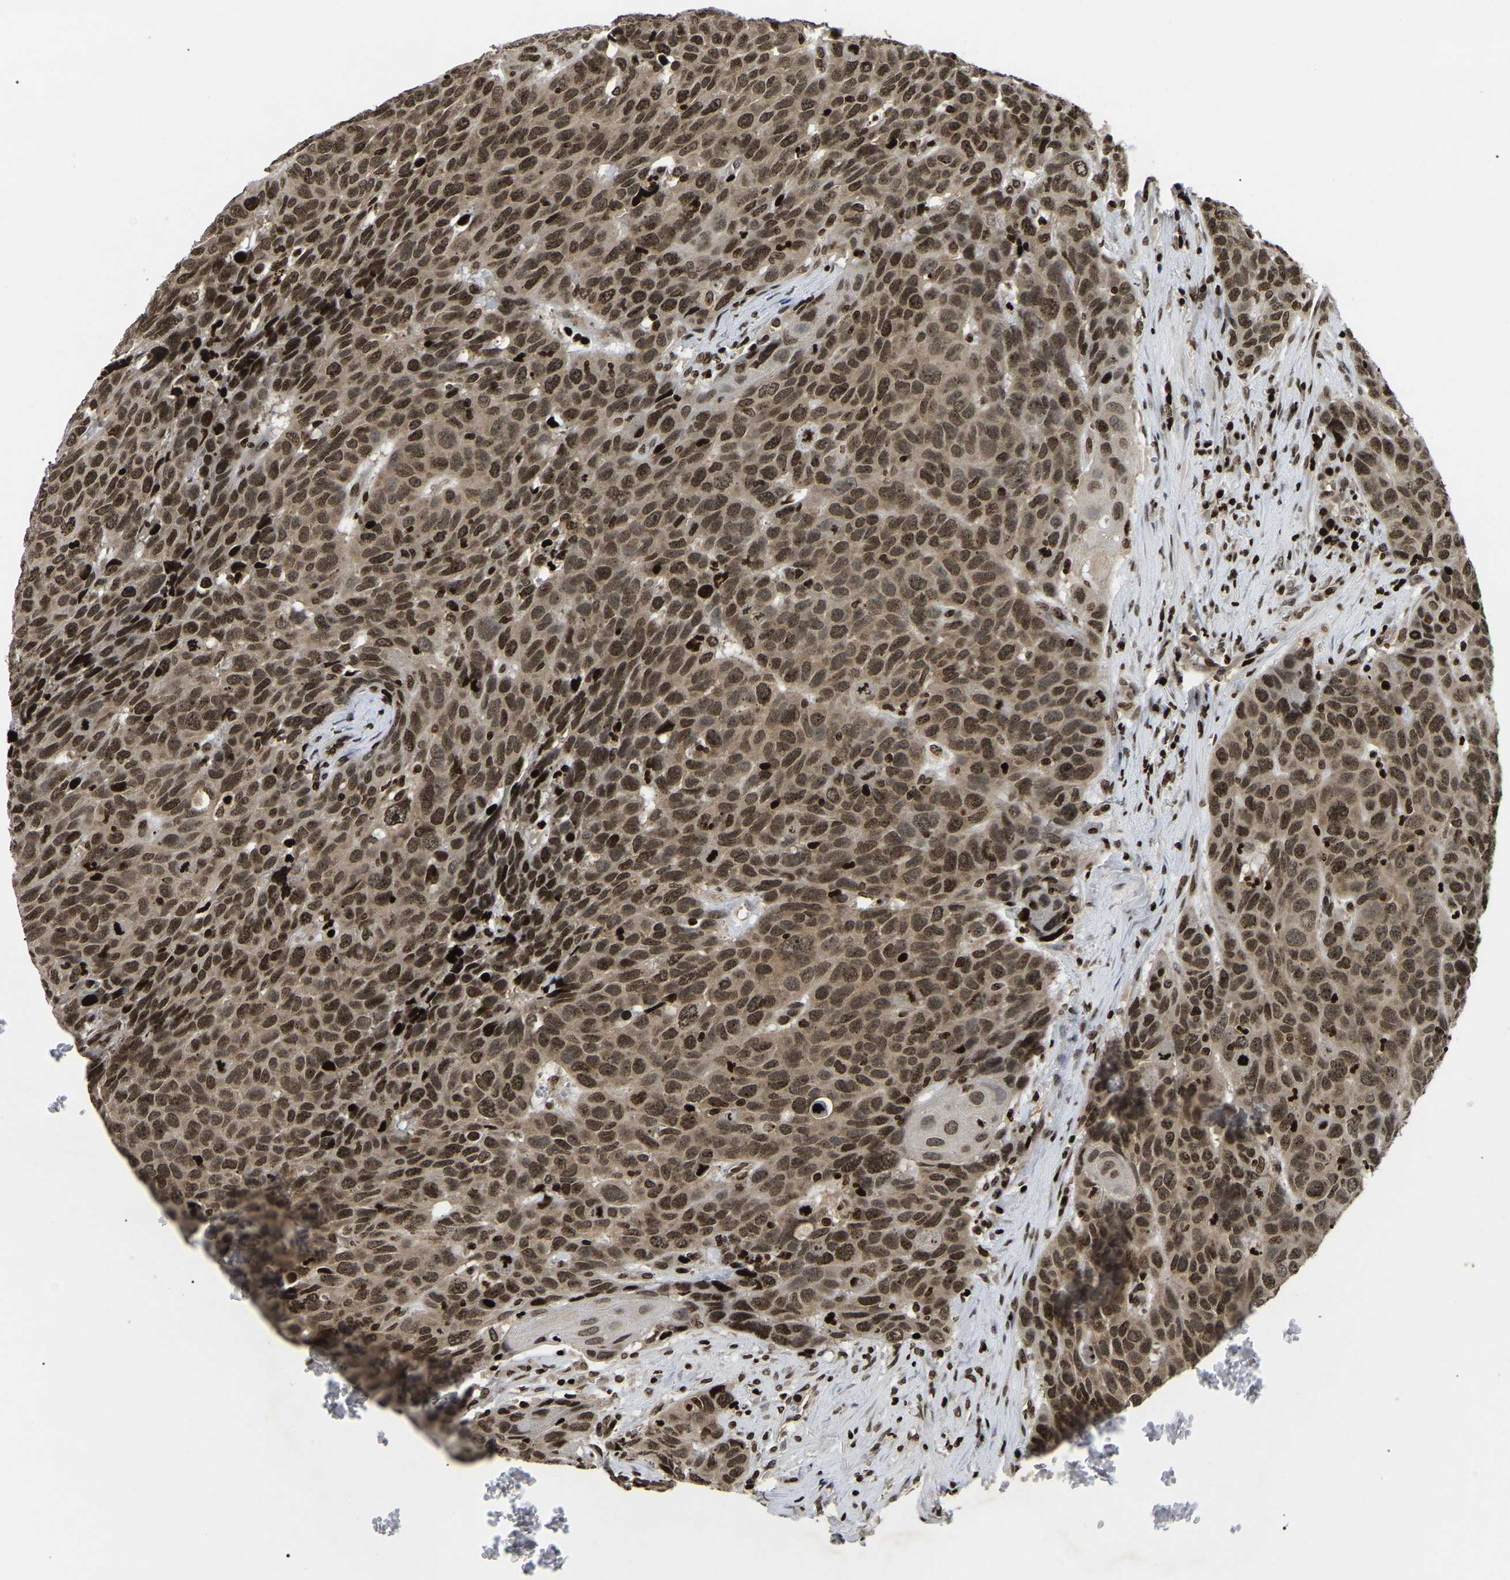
{"staining": {"intensity": "strong", "quantity": ">75%", "location": "nuclear"}, "tissue": "head and neck cancer", "cell_type": "Tumor cells", "image_type": "cancer", "snomed": [{"axis": "morphology", "description": "Squamous cell carcinoma, NOS"}, {"axis": "topography", "description": "Head-Neck"}], "caption": "Tumor cells show high levels of strong nuclear staining in about >75% of cells in human head and neck cancer (squamous cell carcinoma). Nuclei are stained in blue.", "gene": "LRRC61", "patient": {"sex": "male", "age": 66}}